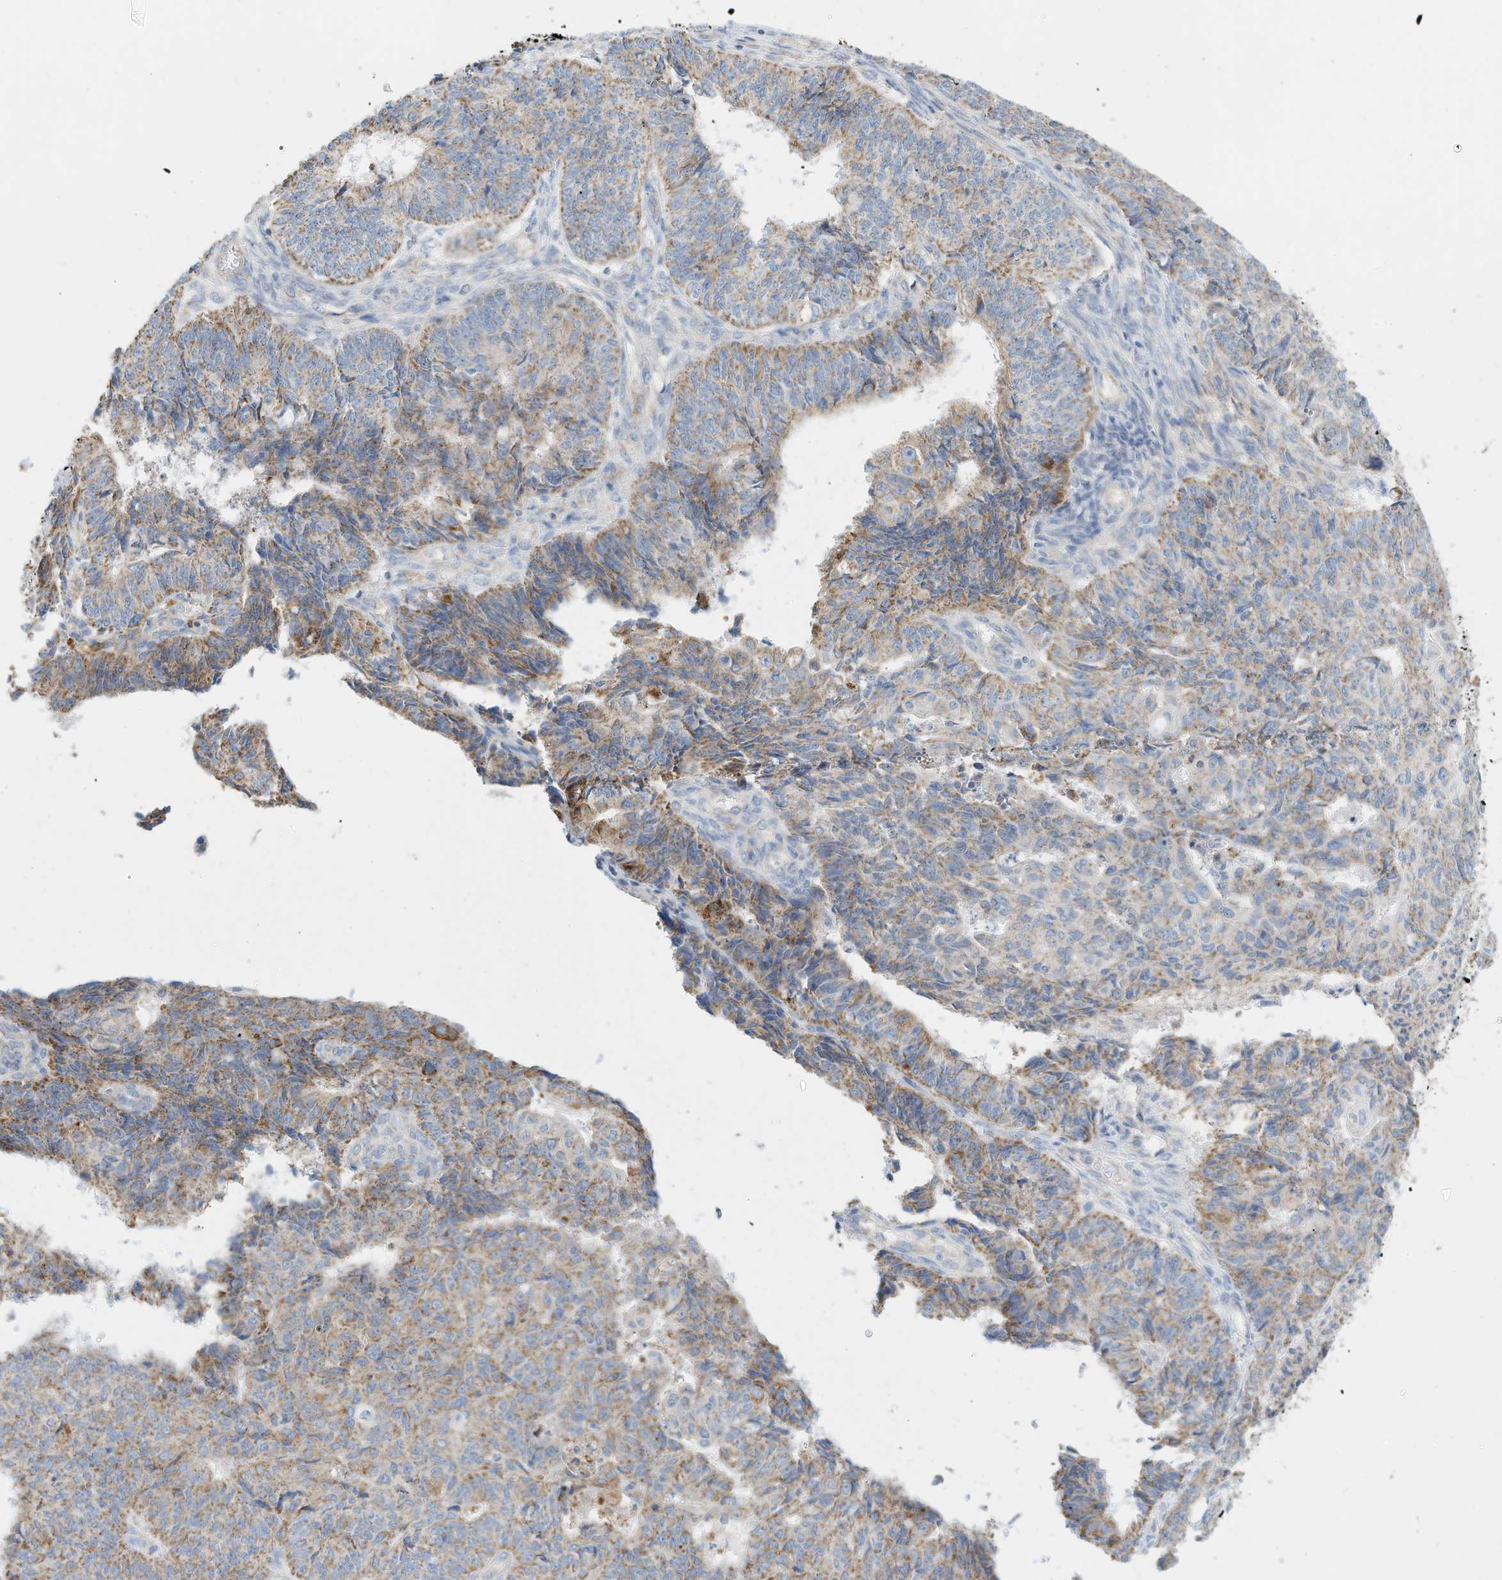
{"staining": {"intensity": "moderate", "quantity": ">75%", "location": "cytoplasmic/membranous"}, "tissue": "endometrial cancer", "cell_type": "Tumor cells", "image_type": "cancer", "snomed": [{"axis": "morphology", "description": "Adenocarcinoma, NOS"}, {"axis": "topography", "description": "Endometrium"}], "caption": "A histopathology image of human endometrial adenocarcinoma stained for a protein displays moderate cytoplasmic/membranous brown staining in tumor cells. The protein of interest is shown in brown color, while the nuclei are stained blue.", "gene": "RHOH", "patient": {"sex": "female", "age": 32}}